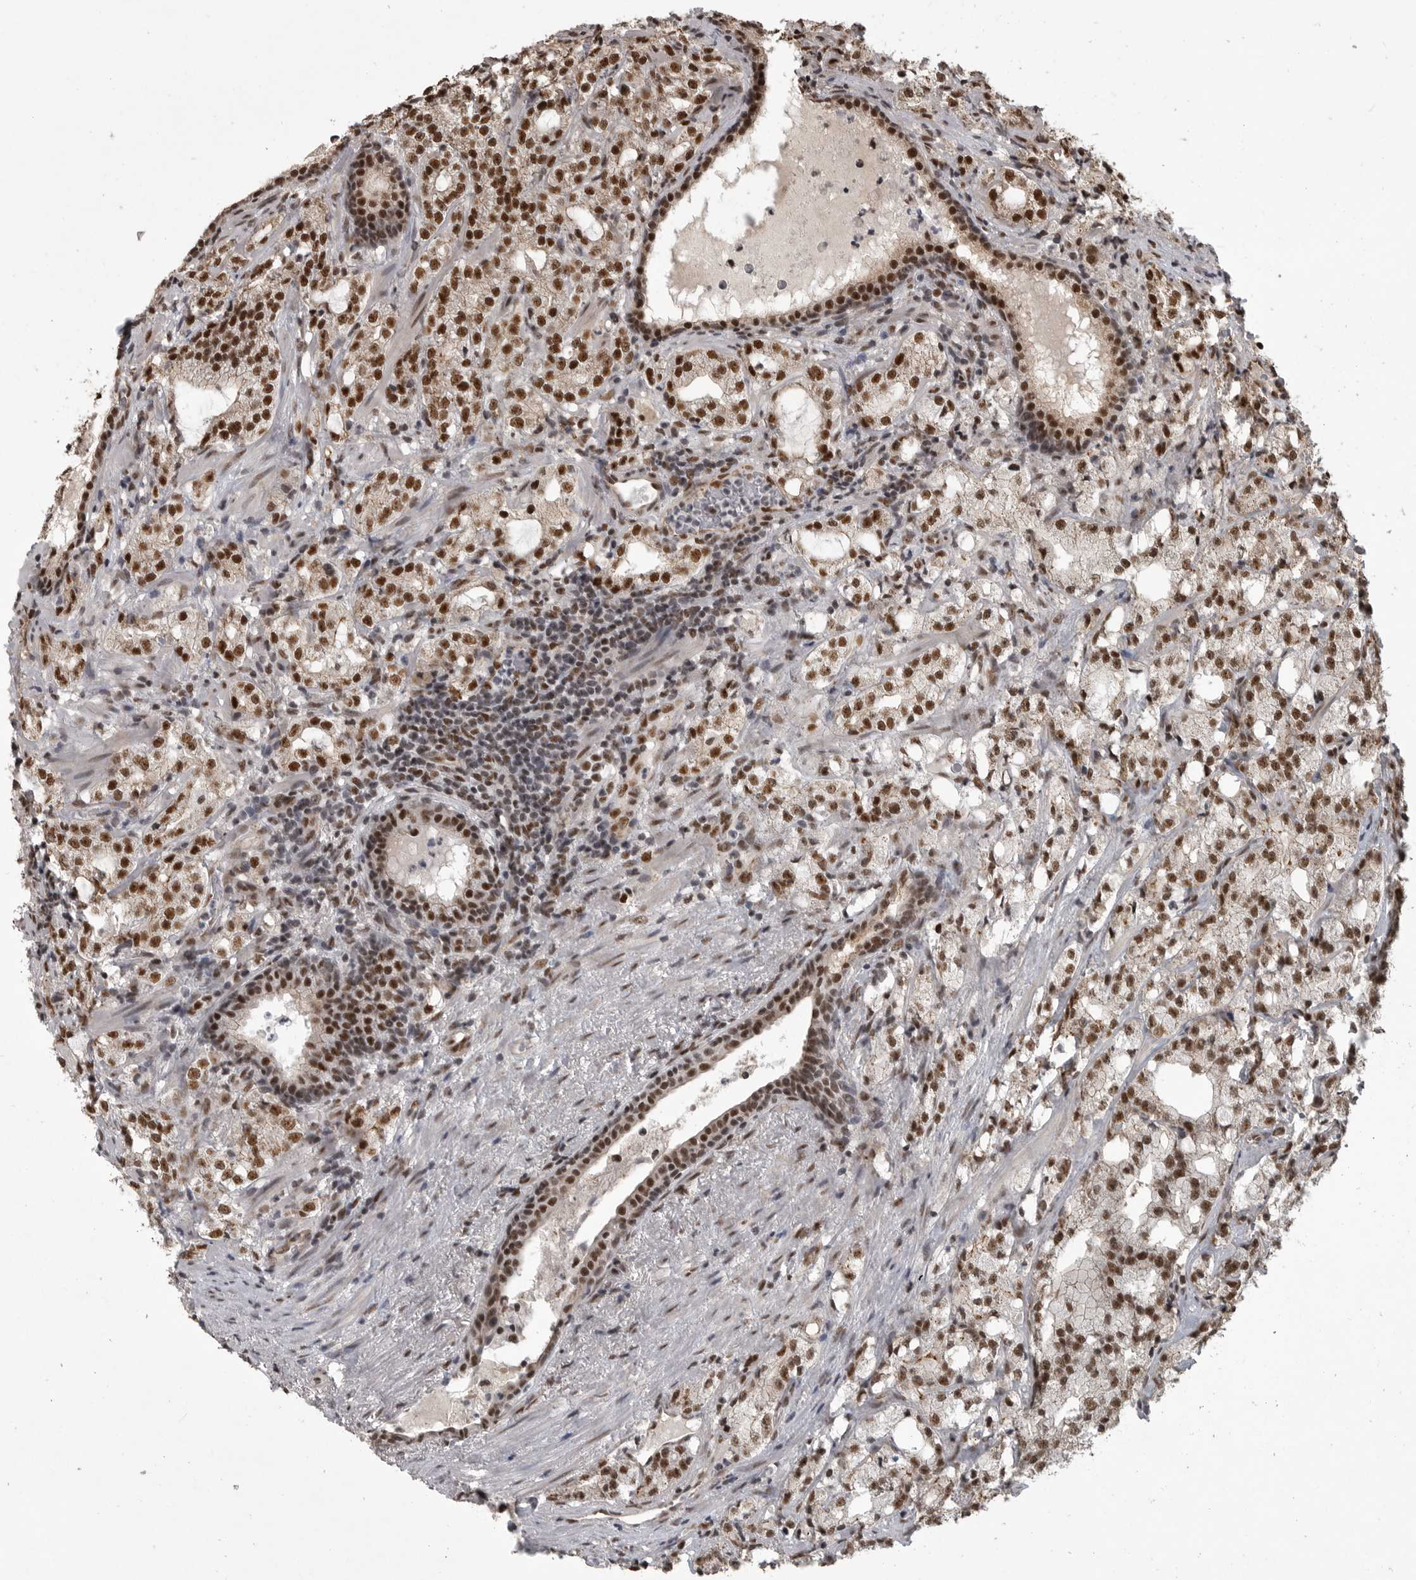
{"staining": {"intensity": "strong", "quantity": ">75%", "location": "nuclear"}, "tissue": "prostate cancer", "cell_type": "Tumor cells", "image_type": "cancer", "snomed": [{"axis": "morphology", "description": "Adenocarcinoma, High grade"}, {"axis": "topography", "description": "Prostate"}], "caption": "This histopathology image reveals immunohistochemistry staining of high-grade adenocarcinoma (prostate), with high strong nuclear positivity in about >75% of tumor cells.", "gene": "CBLL1", "patient": {"sex": "male", "age": 64}}